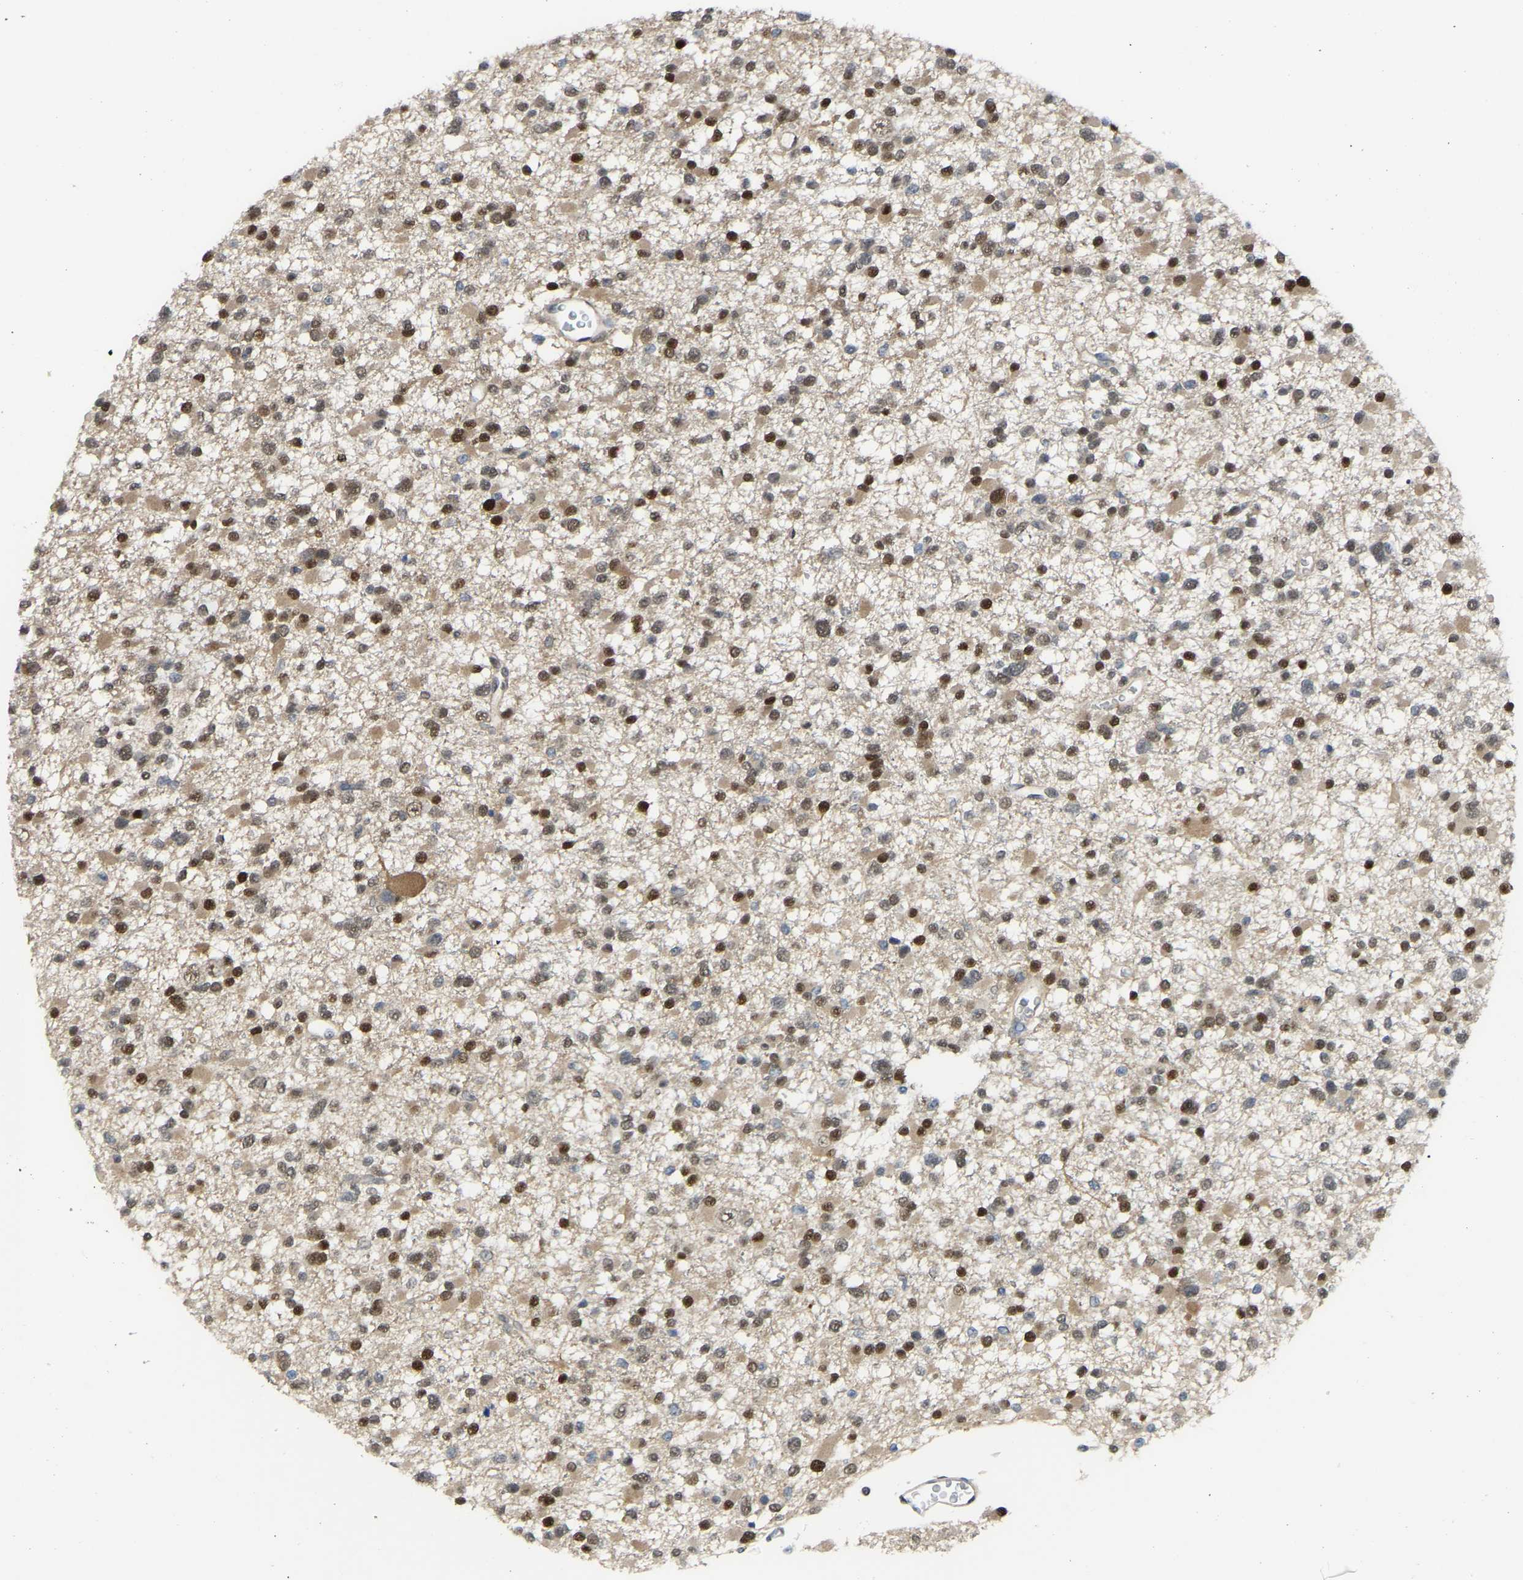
{"staining": {"intensity": "moderate", "quantity": ">75%", "location": "cytoplasmic/membranous,nuclear"}, "tissue": "glioma", "cell_type": "Tumor cells", "image_type": "cancer", "snomed": [{"axis": "morphology", "description": "Glioma, malignant, Low grade"}, {"axis": "topography", "description": "Brain"}], "caption": "Malignant low-grade glioma stained with a brown dye shows moderate cytoplasmic/membranous and nuclear positive staining in approximately >75% of tumor cells.", "gene": "KLRG2", "patient": {"sex": "female", "age": 22}}